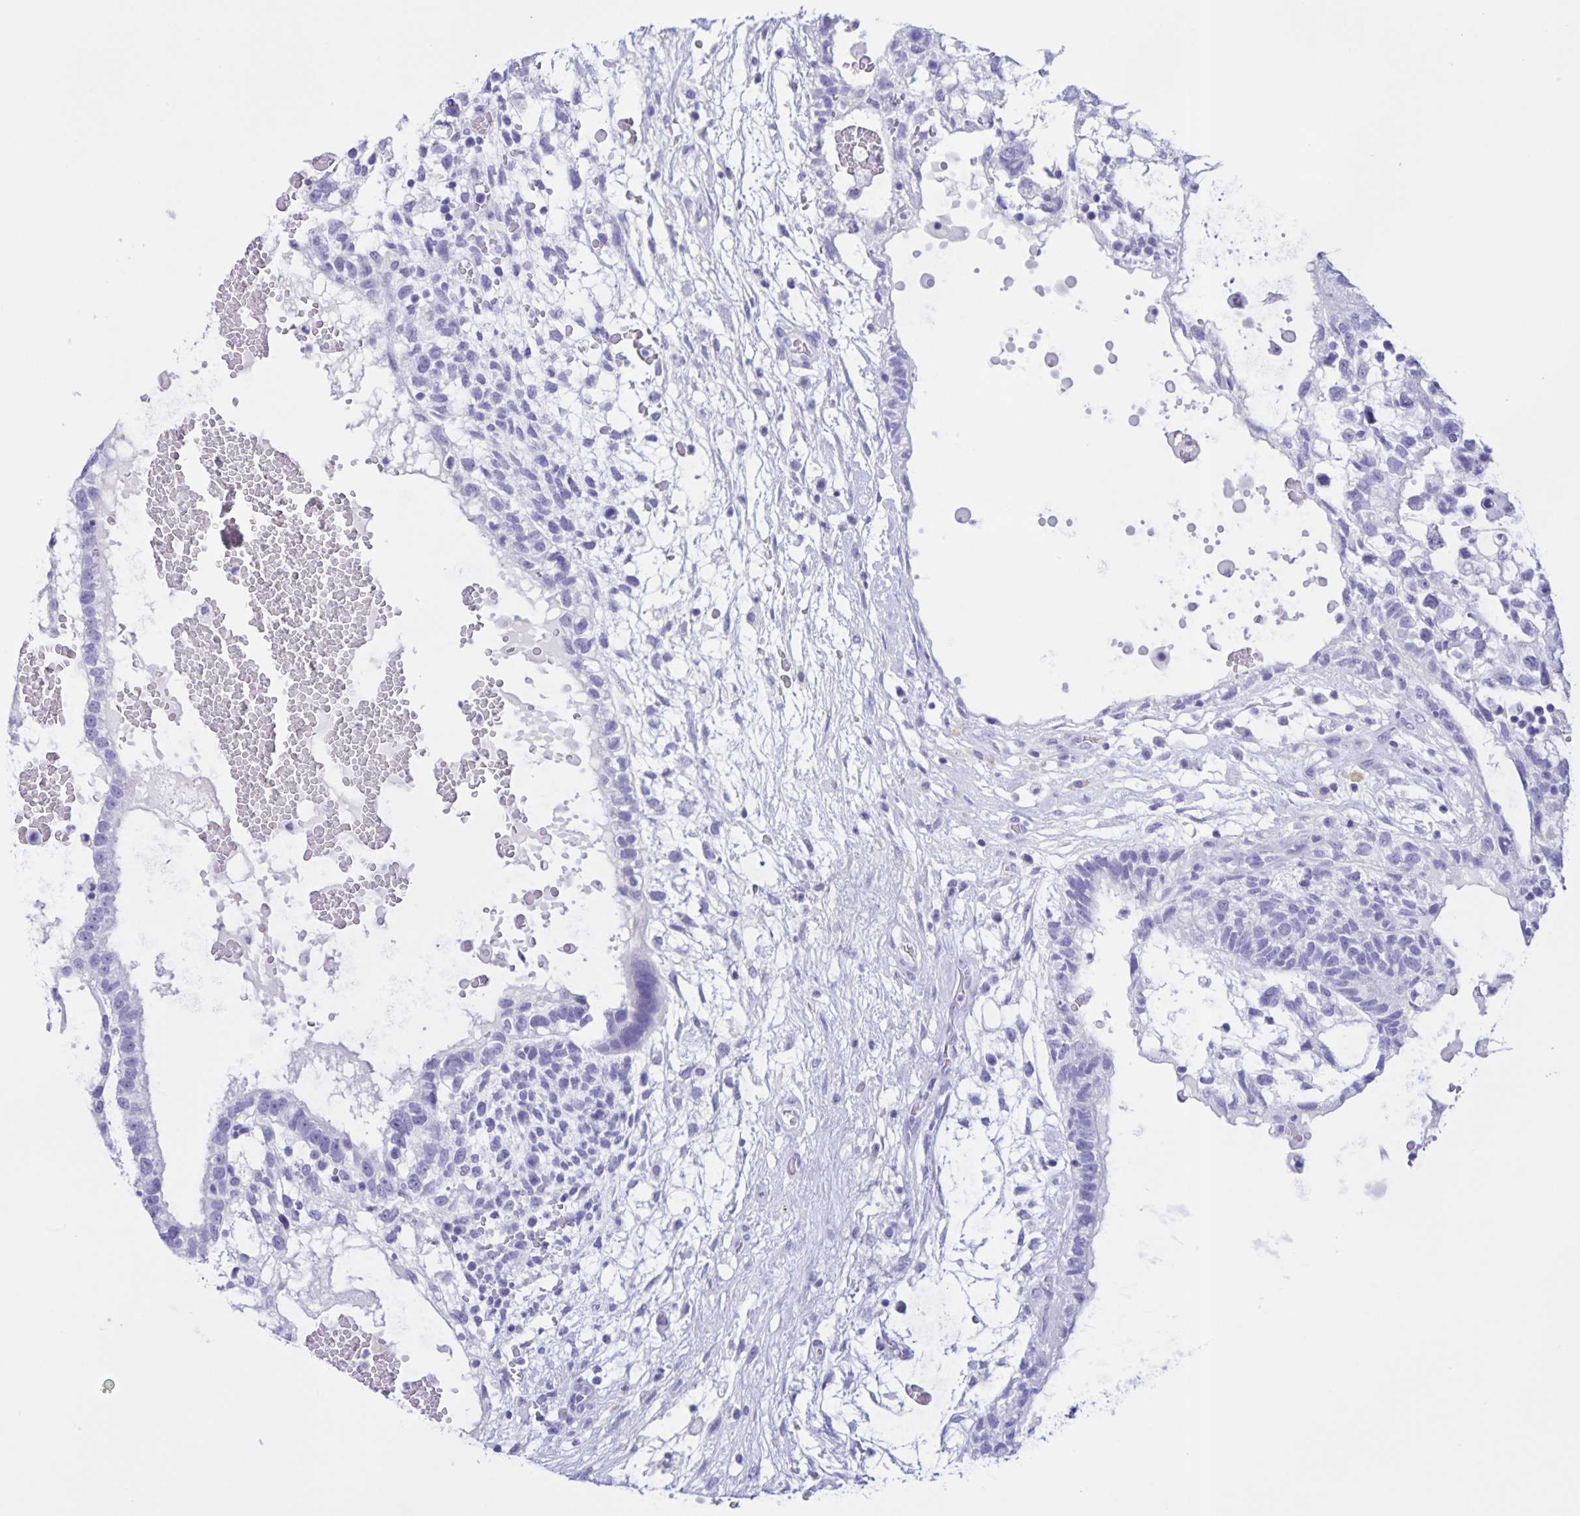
{"staining": {"intensity": "negative", "quantity": "none", "location": "none"}, "tissue": "testis cancer", "cell_type": "Tumor cells", "image_type": "cancer", "snomed": [{"axis": "morphology", "description": "Normal tissue, NOS"}, {"axis": "morphology", "description": "Carcinoma, Embryonal, NOS"}, {"axis": "topography", "description": "Testis"}], "caption": "The immunohistochemistry micrograph has no significant expression in tumor cells of embryonal carcinoma (testis) tissue. (DAB immunohistochemistry (IHC) visualized using brightfield microscopy, high magnification).", "gene": "TGIF2LX", "patient": {"sex": "male", "age": 32}}